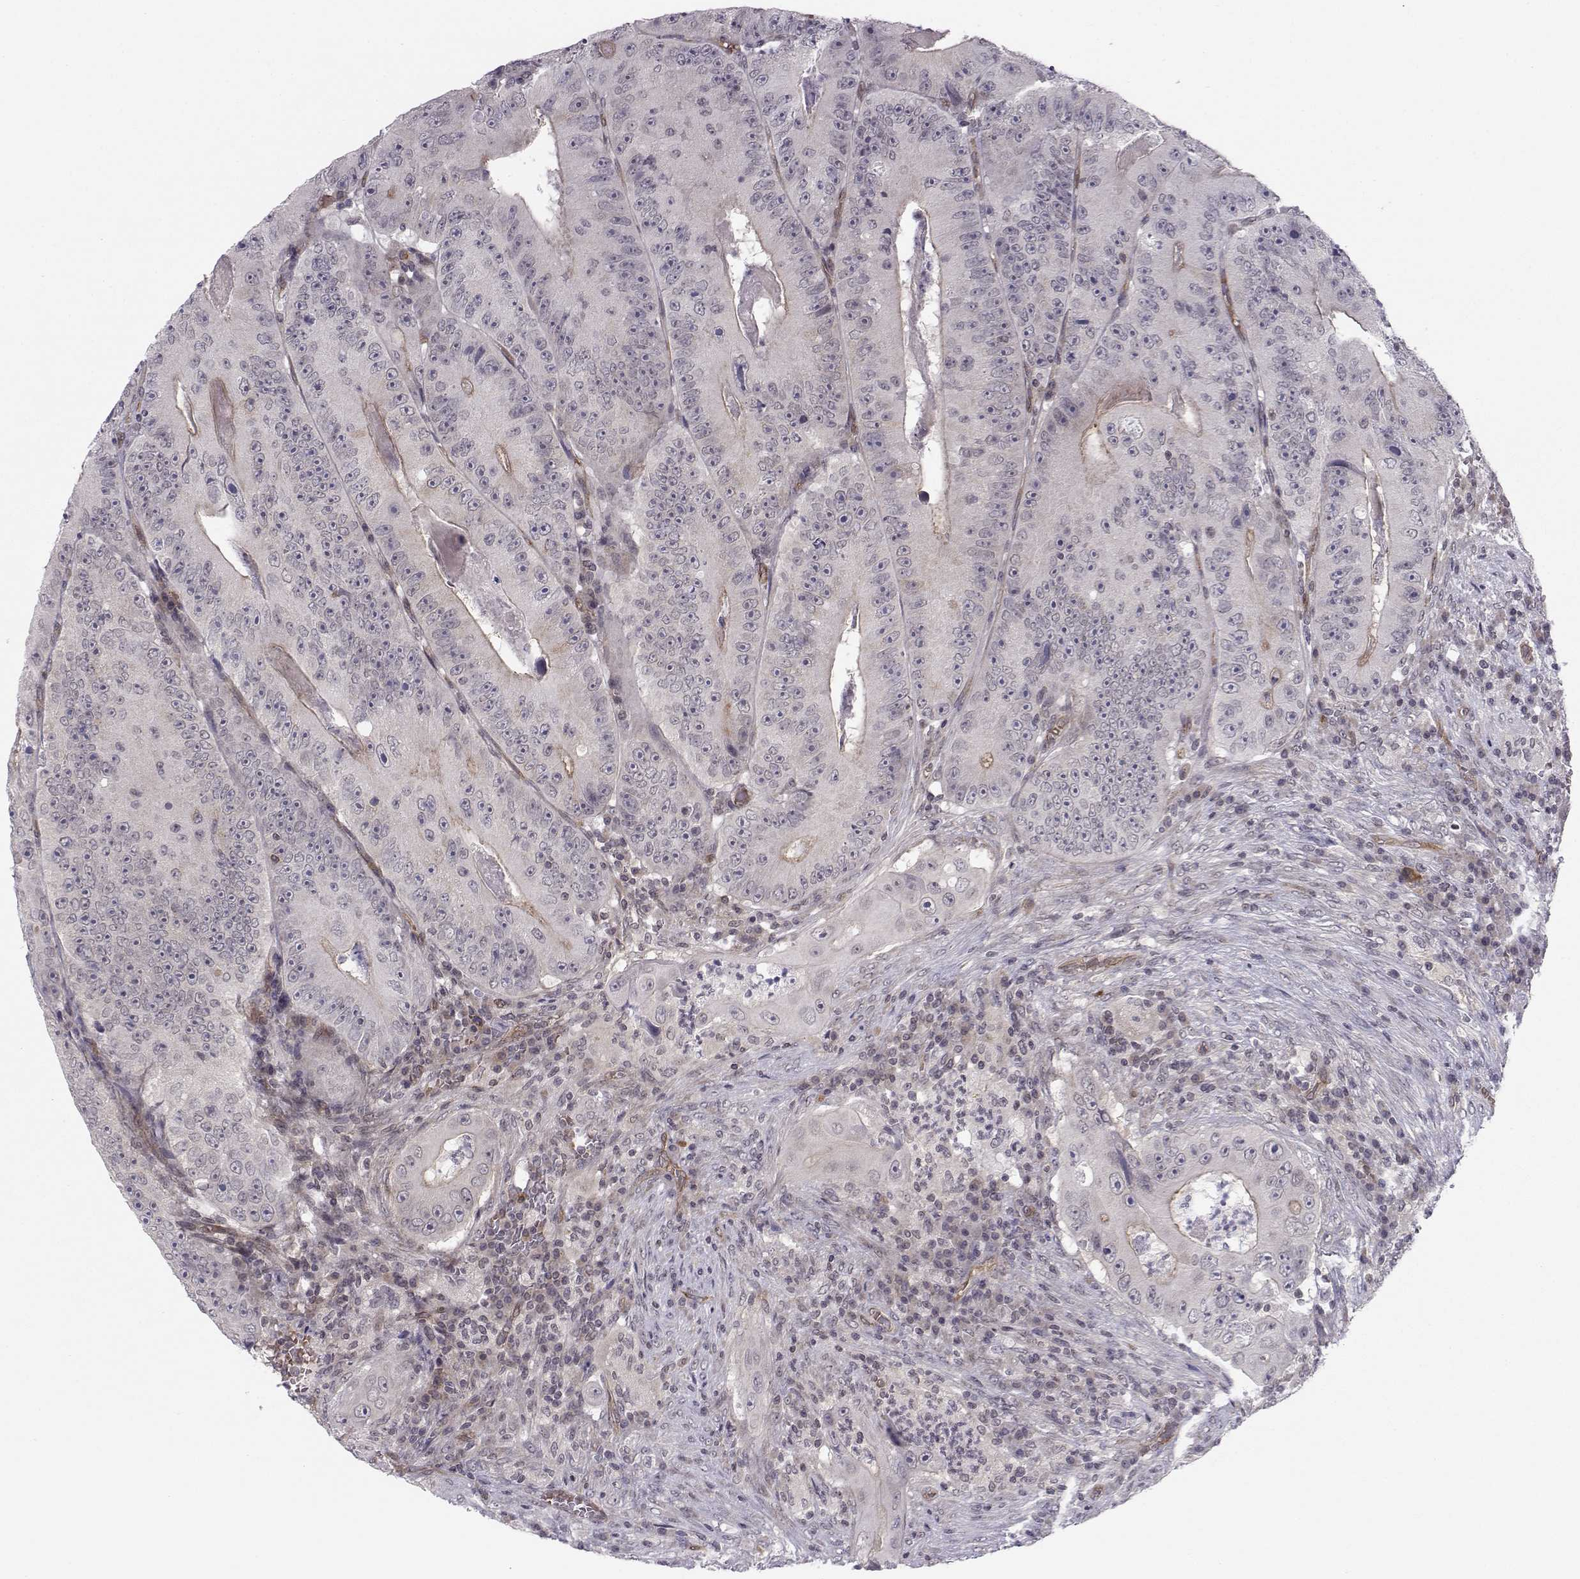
{"staining": {"intensity": "moderate", "quantity": "<25%", "location": "cytoplasmic/membranous"}, "tissue": "colorectal cancer", "cell_type": "Tumor cells", "image_type": "cancer", "snomed": [{"axis": "morphology", "description": "Adenocarcinoma, NOS"}, {"axis": "topography", "description": "Colon"}], "caption": "About <25% of tumor cells in human adenocarcinoma (colorectal) show moderate cytoplasmic/membranous protein positivity as visualized by brown immunohistochemical staining.", "gene": "KIF13B", "patient": {"sex": "female", "age": 86}}